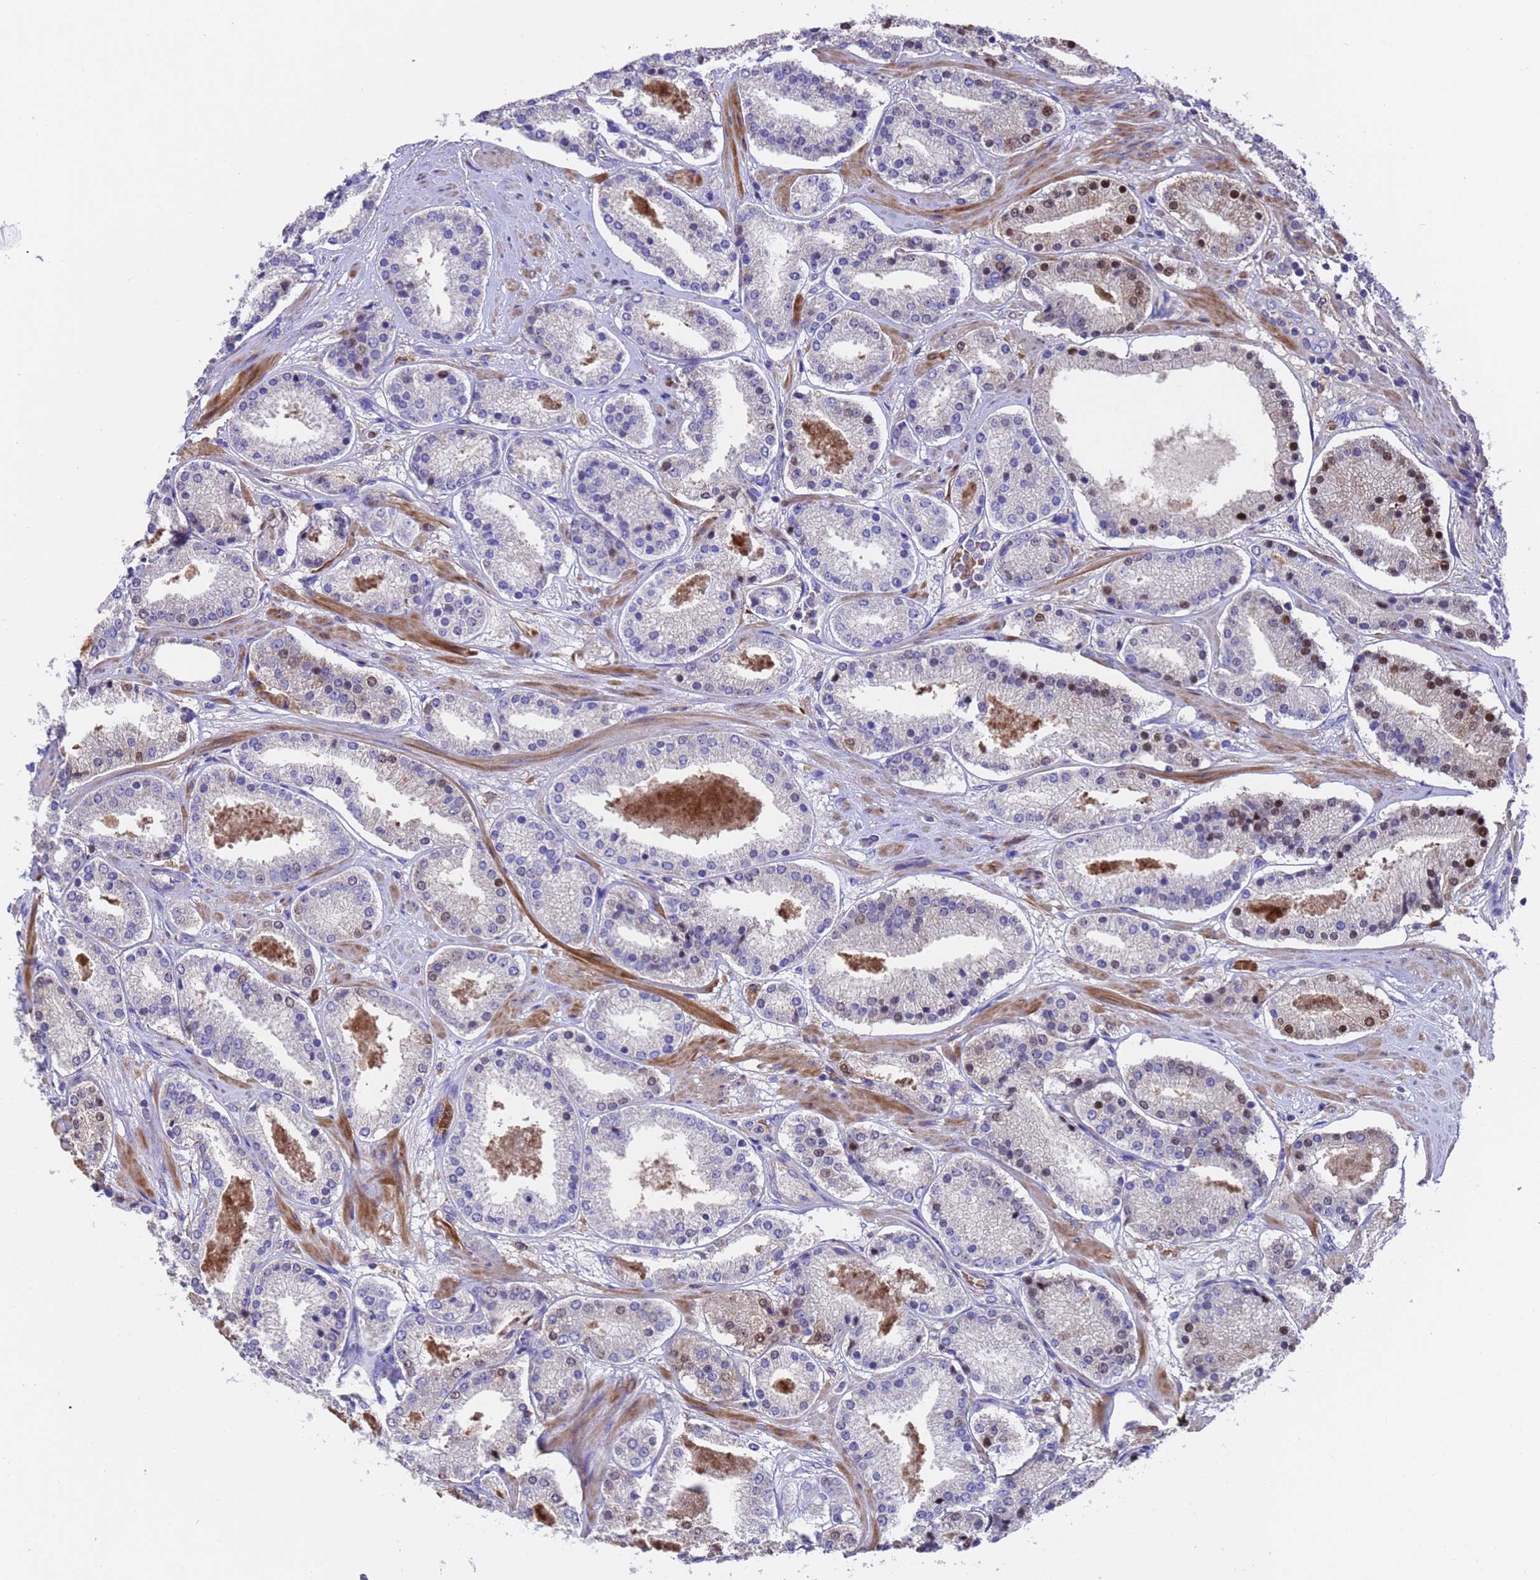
{"staining": {"intensity": "negative", "quantity": "none", "location": "none"}, "tissue": "prostate cancer", "cell_type": "Tumor cells", "image_type": "cancer", "snomed": [{"axis": "morphology", "description": "Adenocarcinoma, High grade"}, {"axis": "topography", "description": "Prostate"}], "caption": "High power microscopy image of an immunohistochemistry (IHC) image of prostate cancer, revealing no significant positivity in tumor cells.", "gene": "ELP6", "patient": {"sex": "male", "age": 63}}